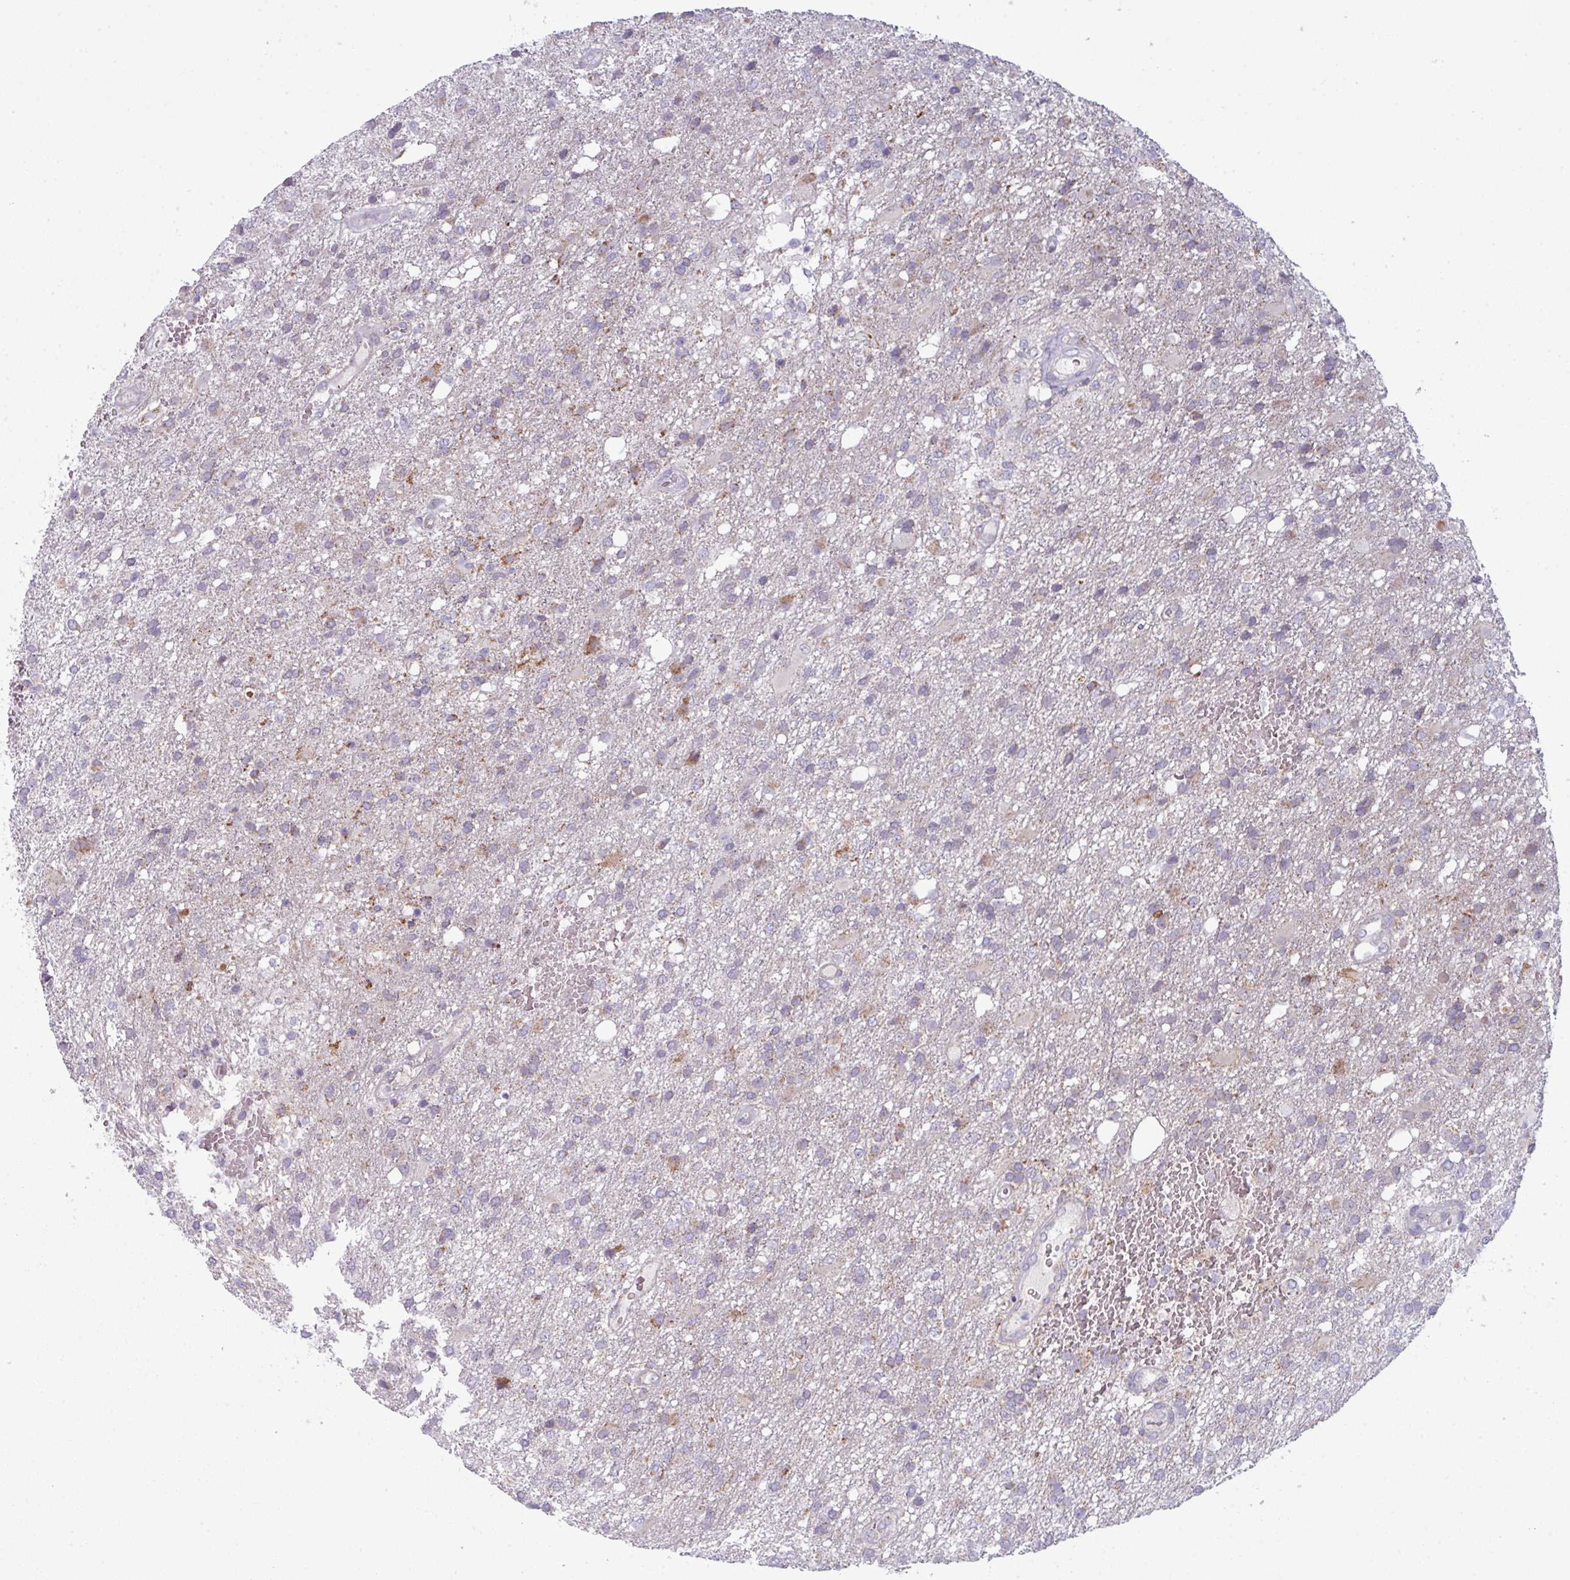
{"staining": {"intensity": "weak", "quantity": "25%-75%", "location": "cytoplasmic/membranous"}, "tissue": "glioma", "cell_type": "Tumor cells", "image_type": "cancer", "snomed": [{"axis": "morphology", "description": "Glioma, malignant, High grade"}, {"axis": "topography", "description": "Brain"}], "caption": "A brown stain highlights weak cytoplasmic/membranous staining of a protein in glioma tumor cells.", "gene": "ZNF615", "patient": {"sex": "female", "age": 74}}